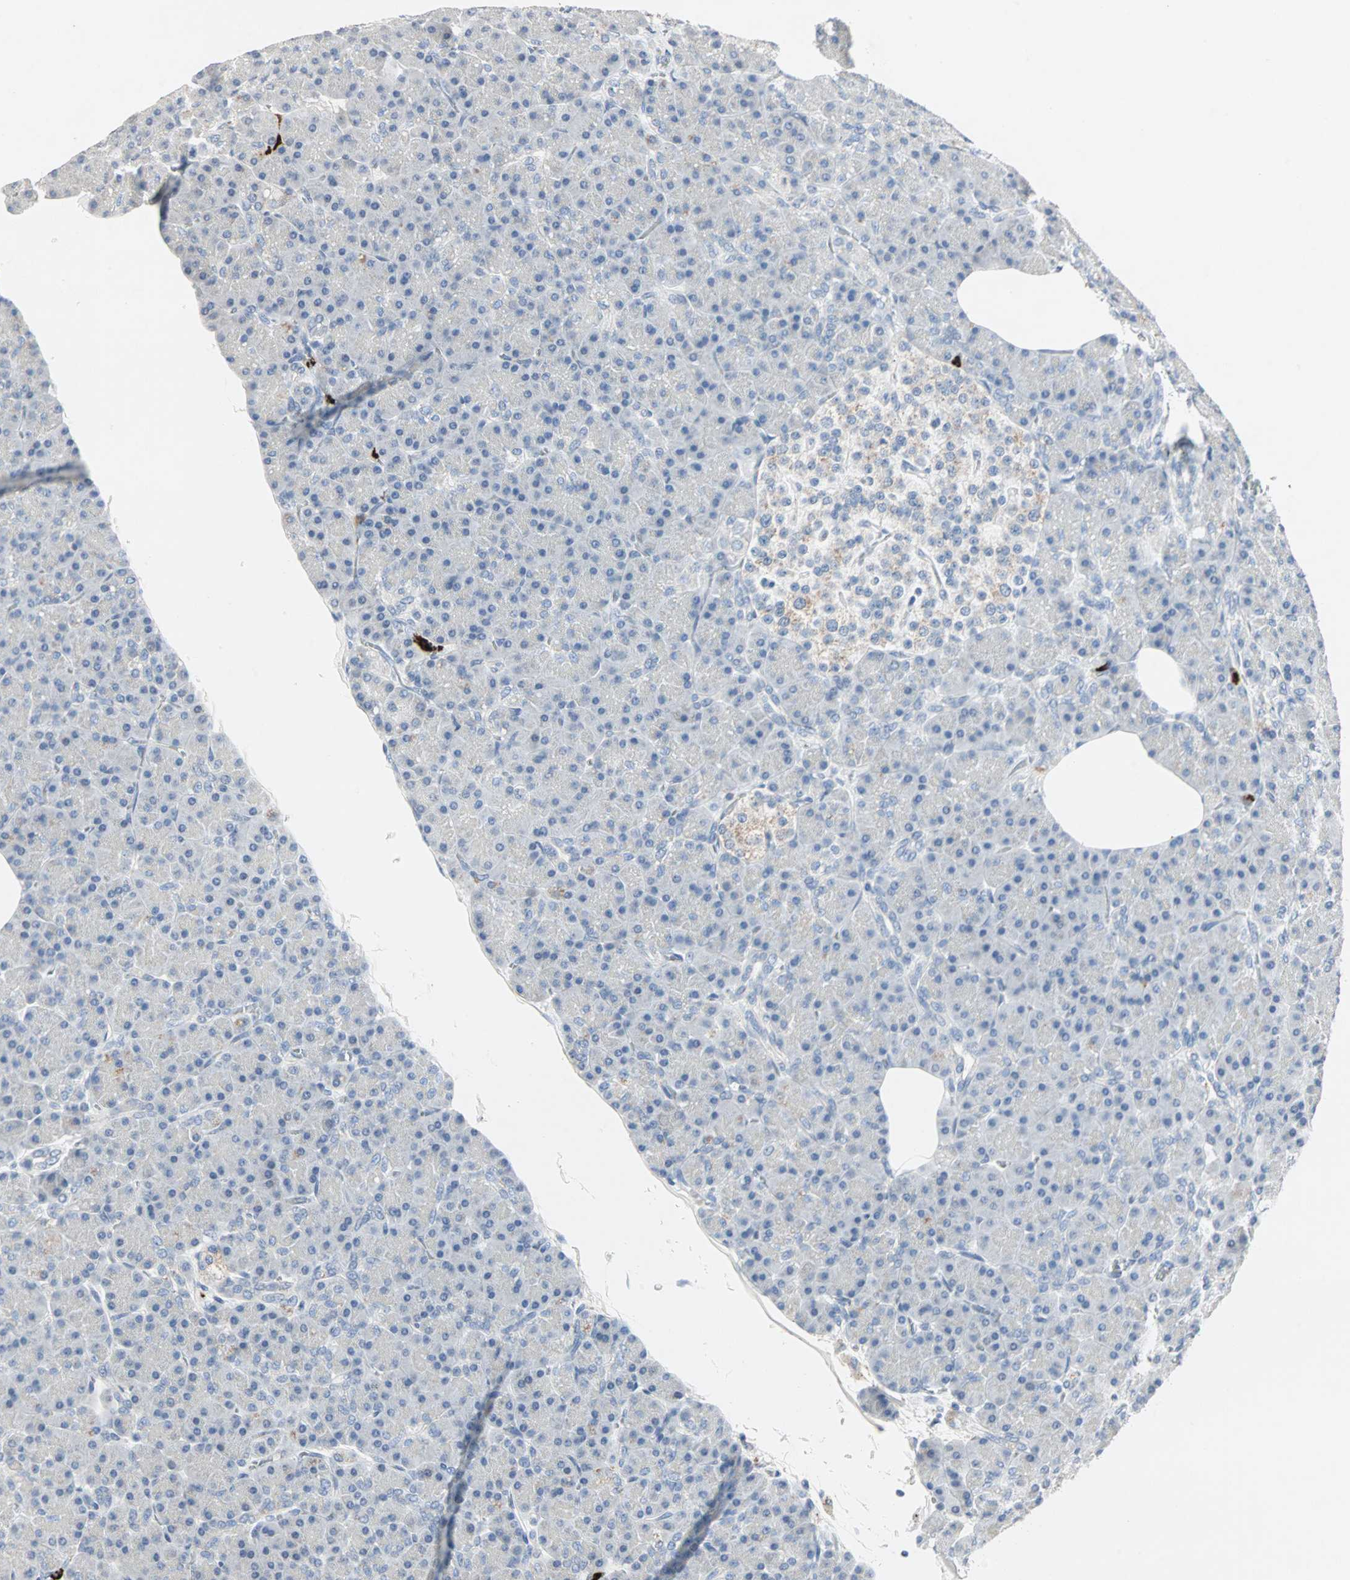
{"staining": {"intensity": "strong", "quantity": "<25%", "location": "cytoplasmic/membranous"}, "tissue": "pancreas", "cell_type": "Exocrine glandular cells", "image_type": "normal", "snomed": [{"axis": "morphology", "description": "Normal tissue, NOS"}, {"axis": "topography", "description": "Pancreas"}], "caption": "Approximately <25% of exocrine glandular cells in normal pancreas exhibit strong cytoplasmic/membranous protein staining as visualized by brown immunohistochemical staining.", "gene": "CEACAM6", "patient": {"sex": "female", "age": 43}}